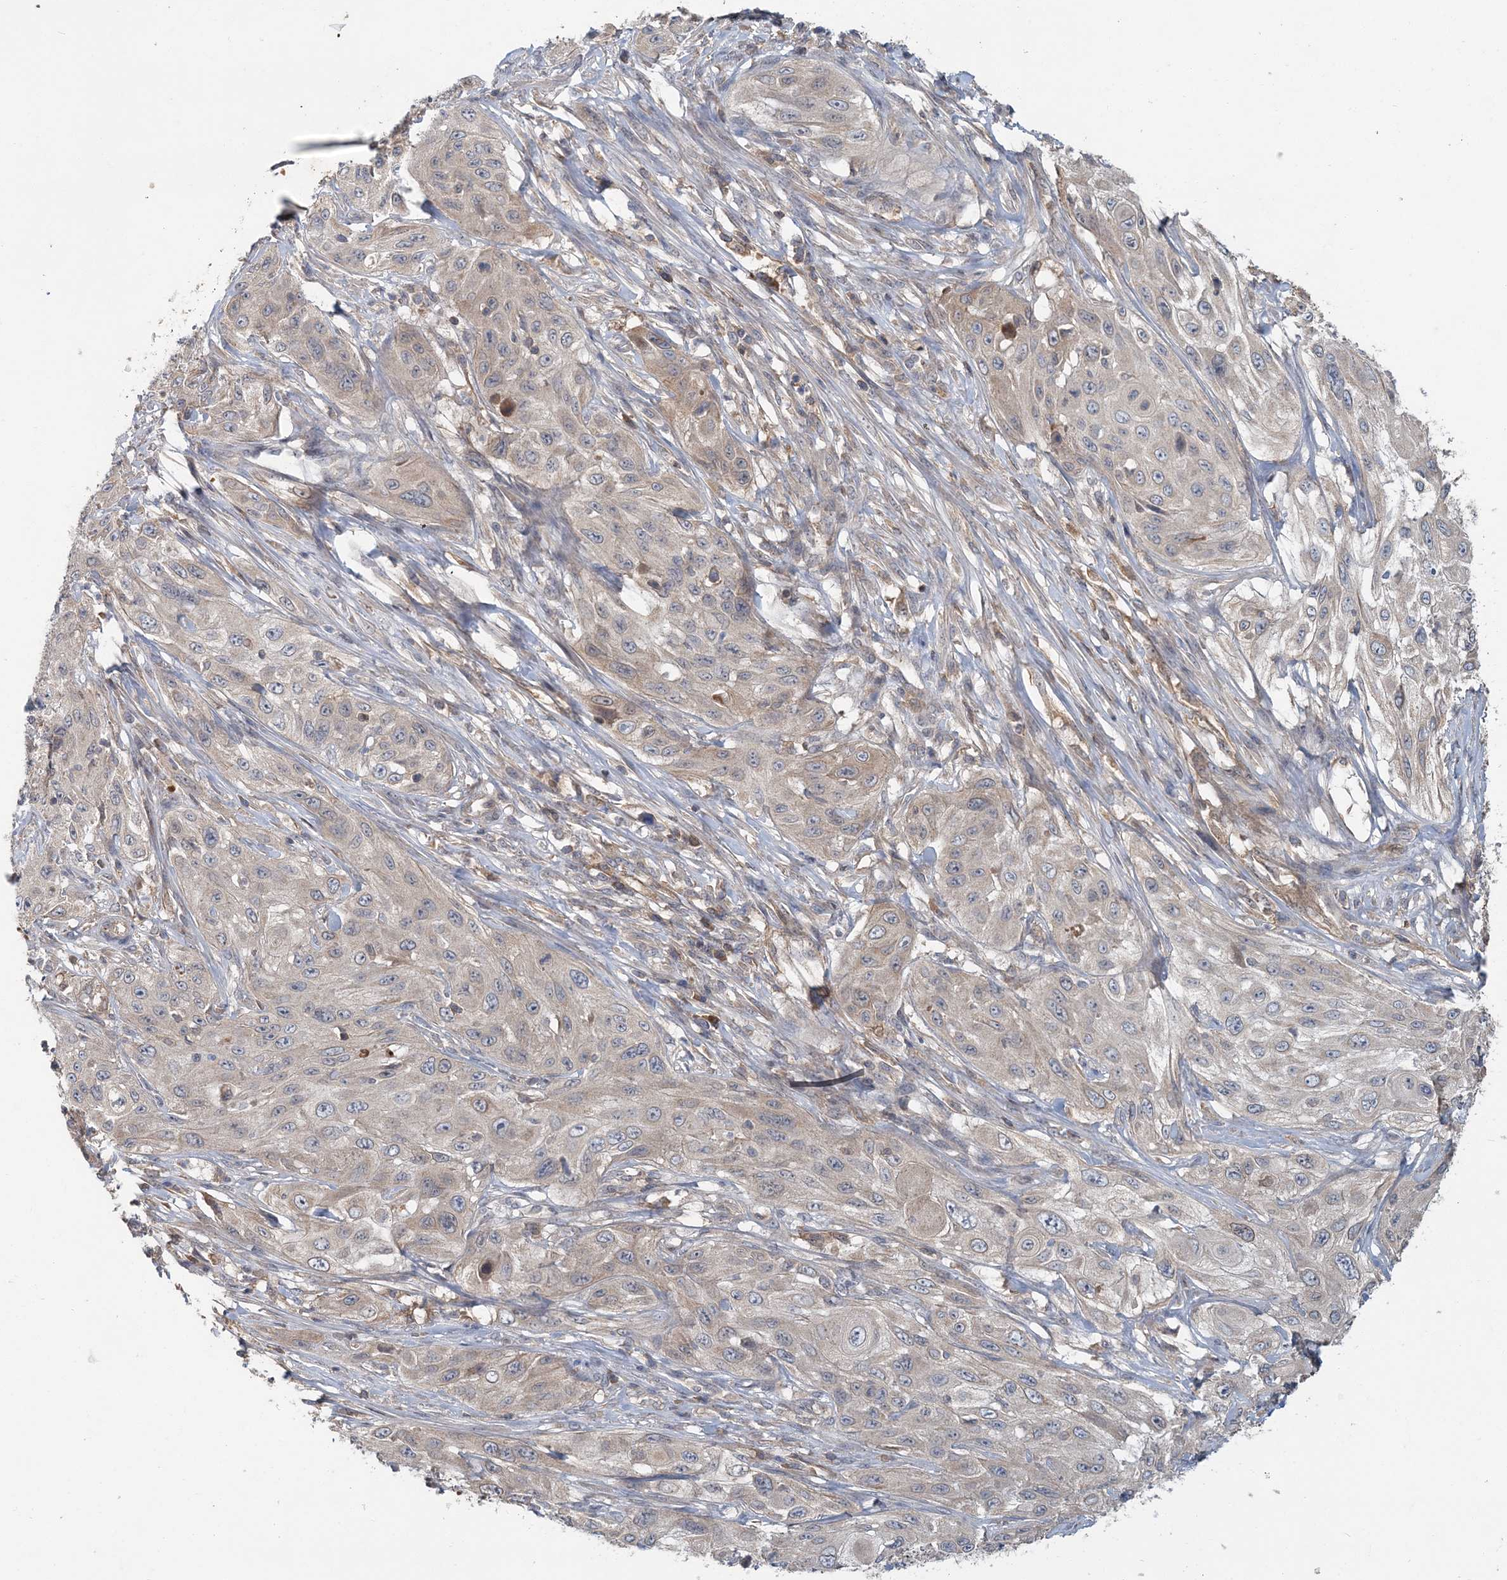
{"staining": {"intensity": "negative", "quantity": "none", "location": "none"}, "tissue": "cervical cancer", "cell_type": "Tumor cells", "image_type": "cancer", "snomed": [{"axis": "morphology", "description": "Squamous cell carcinoma, NOS"}, {"axis": "topography", "description": "Cervix"}], "caption": "Histopathology image shows no significant protein expression in tumor cells of cervical cancer (squamous cell carcinoma). (Immunohistochemistry, brightfield microscopy, high magnification).", "gene": "RNF25", "patient": {"sex": "female", "age": 42}}